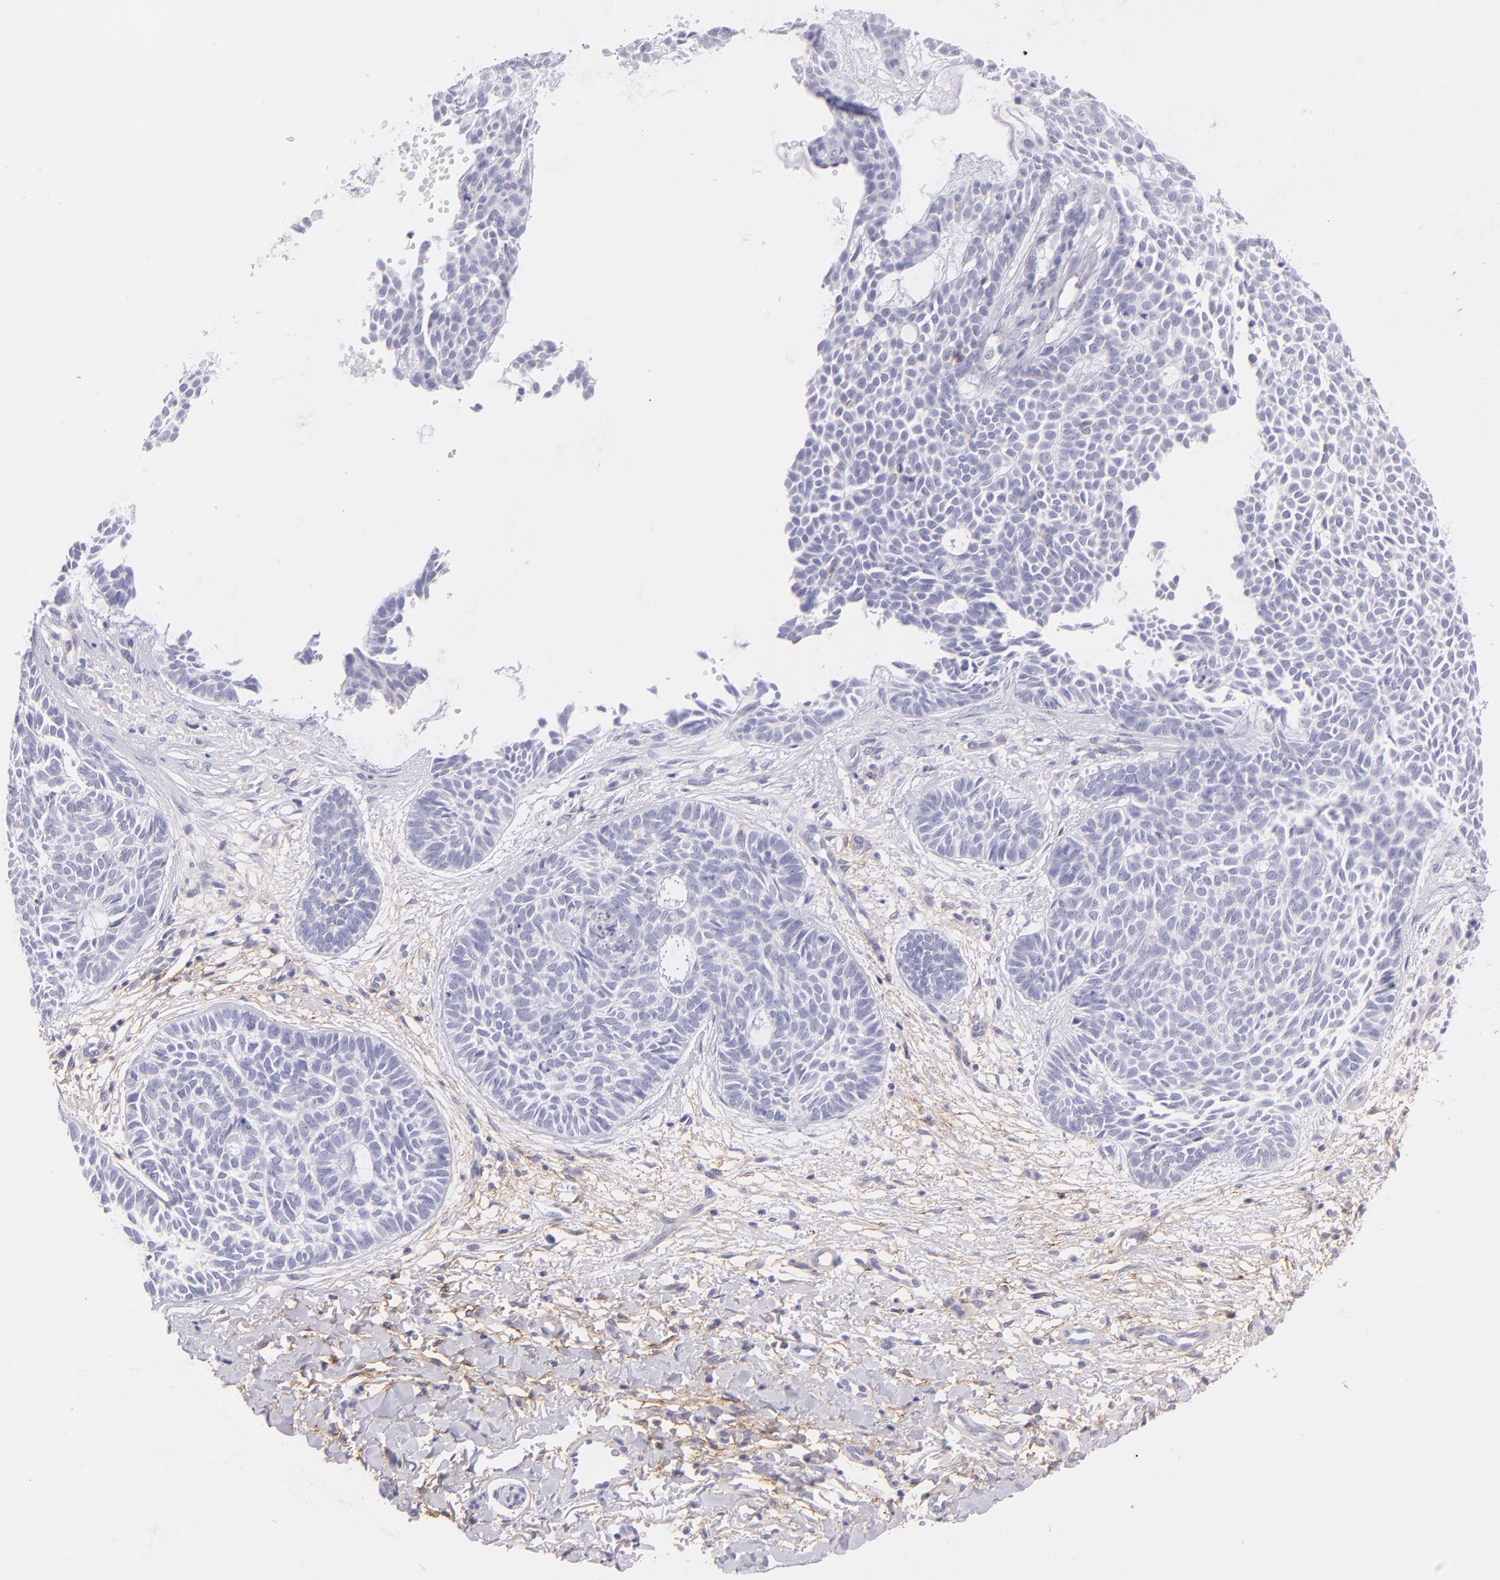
{"staining": {"intensity": "negative", "quantity": "none", "location": "none"}, "tissue": "skin cancer", "cell_type": "Tumor cells", "image_type": "cancer", "snomed": [{"axis": "morphology", "description": "Basal cell carcinoma"}, {"axis": "topography", "description": "Skin"}], "caption": "Immunohistochemistry micrograph of skin basal cell carcinoma stained for a protein (brown), which demonstrates no expression in tumor cells.", "gene": "CD81", "patient": {"sex": "male", "age": 75}}